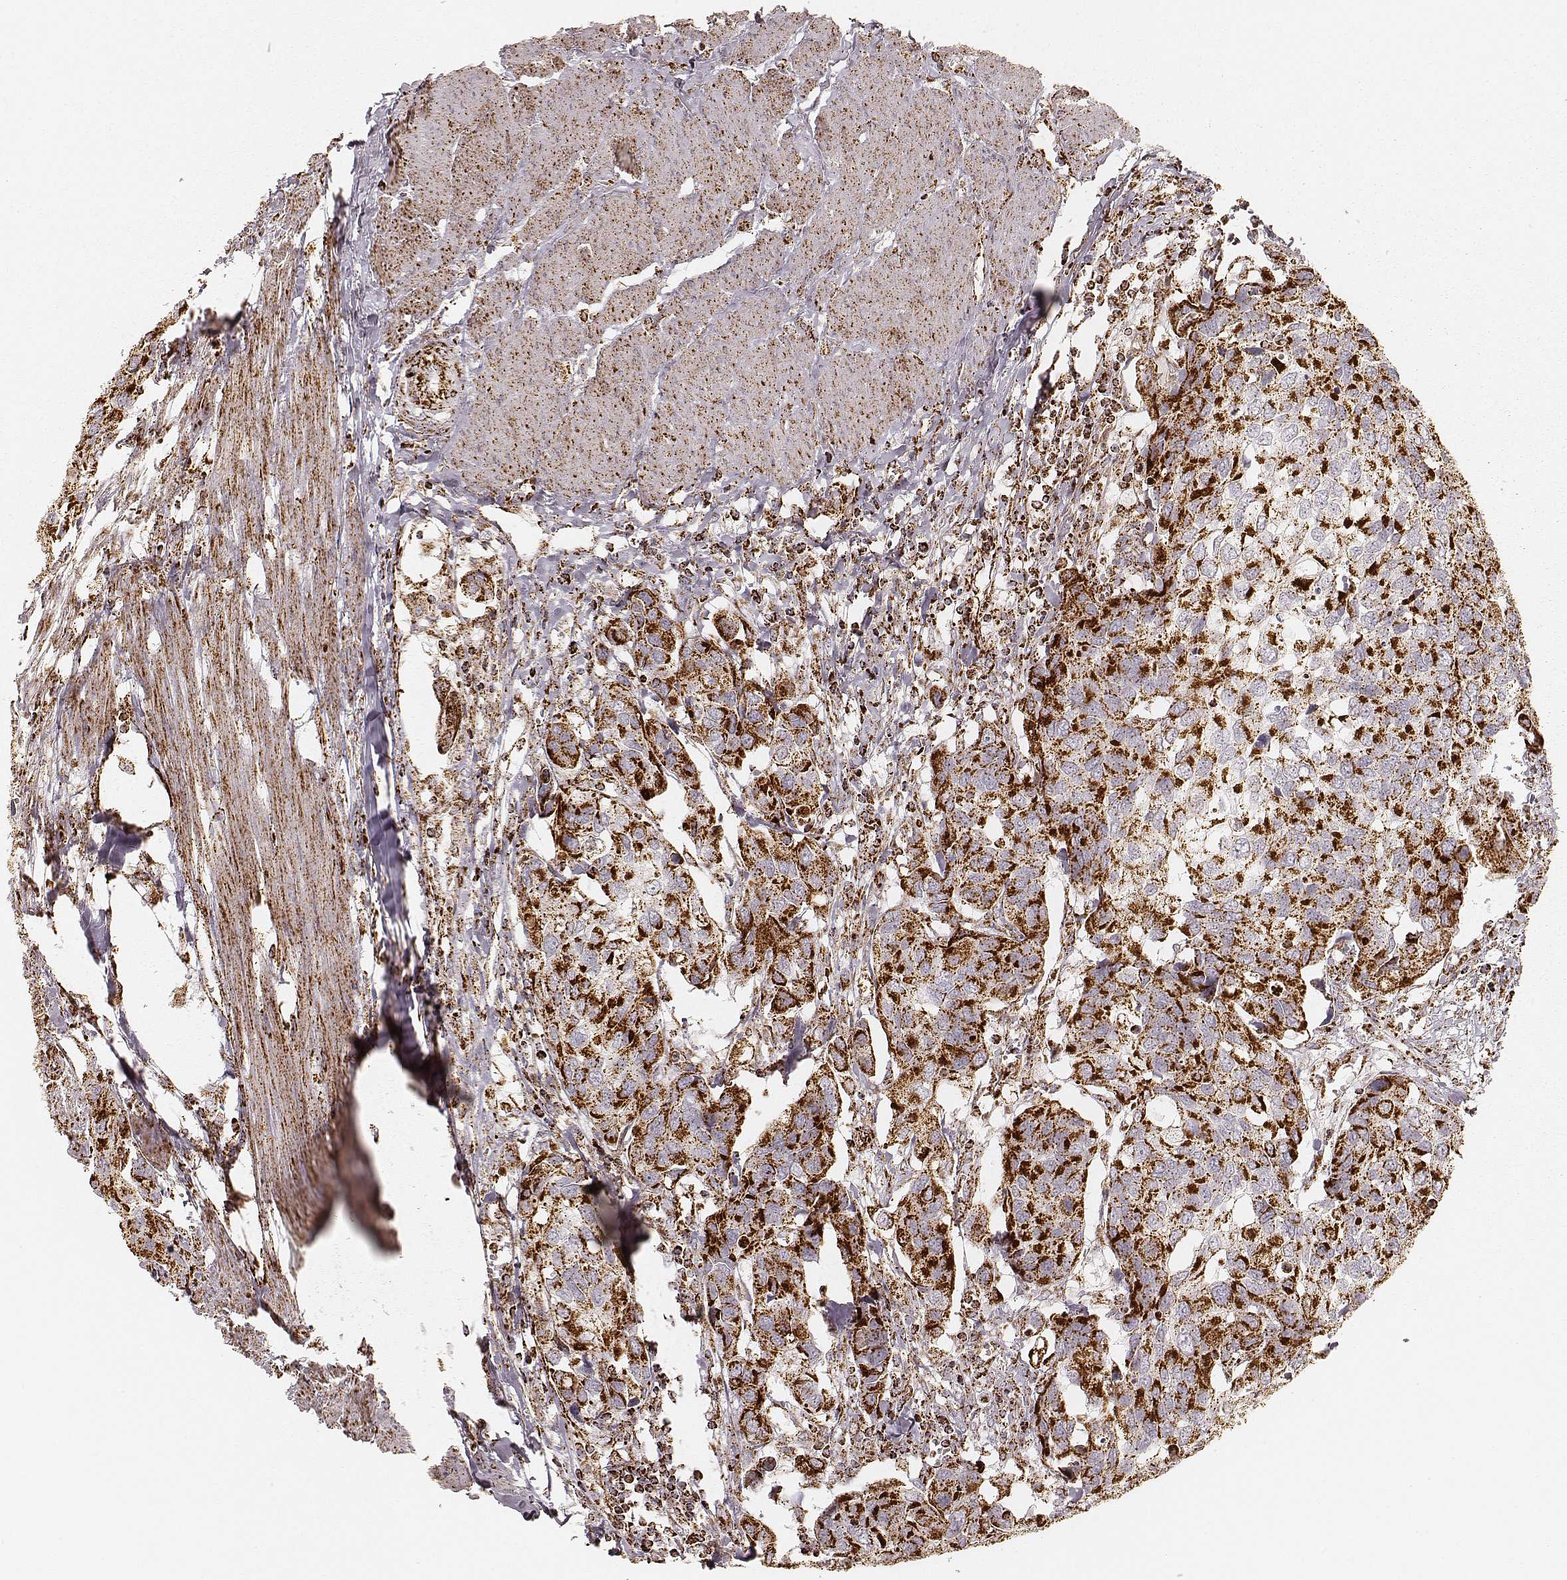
{"staining": {"intensity": "strong", "quantity": ">75%", "location": "cytoplasmic/membranous"}, "tissue": "urothelial cancer", "cell_type": "Tumor cells", "image_type": "cancer", "snomed": [{"axis": "morphology", "description": "Urothelial carcinoma, High grade"}, {"axis": "topography", "description": "Urinary bladder"}], "caption": "The micrograph reveals immunohistochemical staining of urothelial carcinoma (high-grade). There is strong cytoplasmic/membranous positivity is seen in approximately >75% of tumor cells. (Stains: DAB in brown, nuclei in blue, Microscopy: brightfield microscopy at high magnification).", "gene": "CS", "patient": {"sex": "male", "age": 60}}